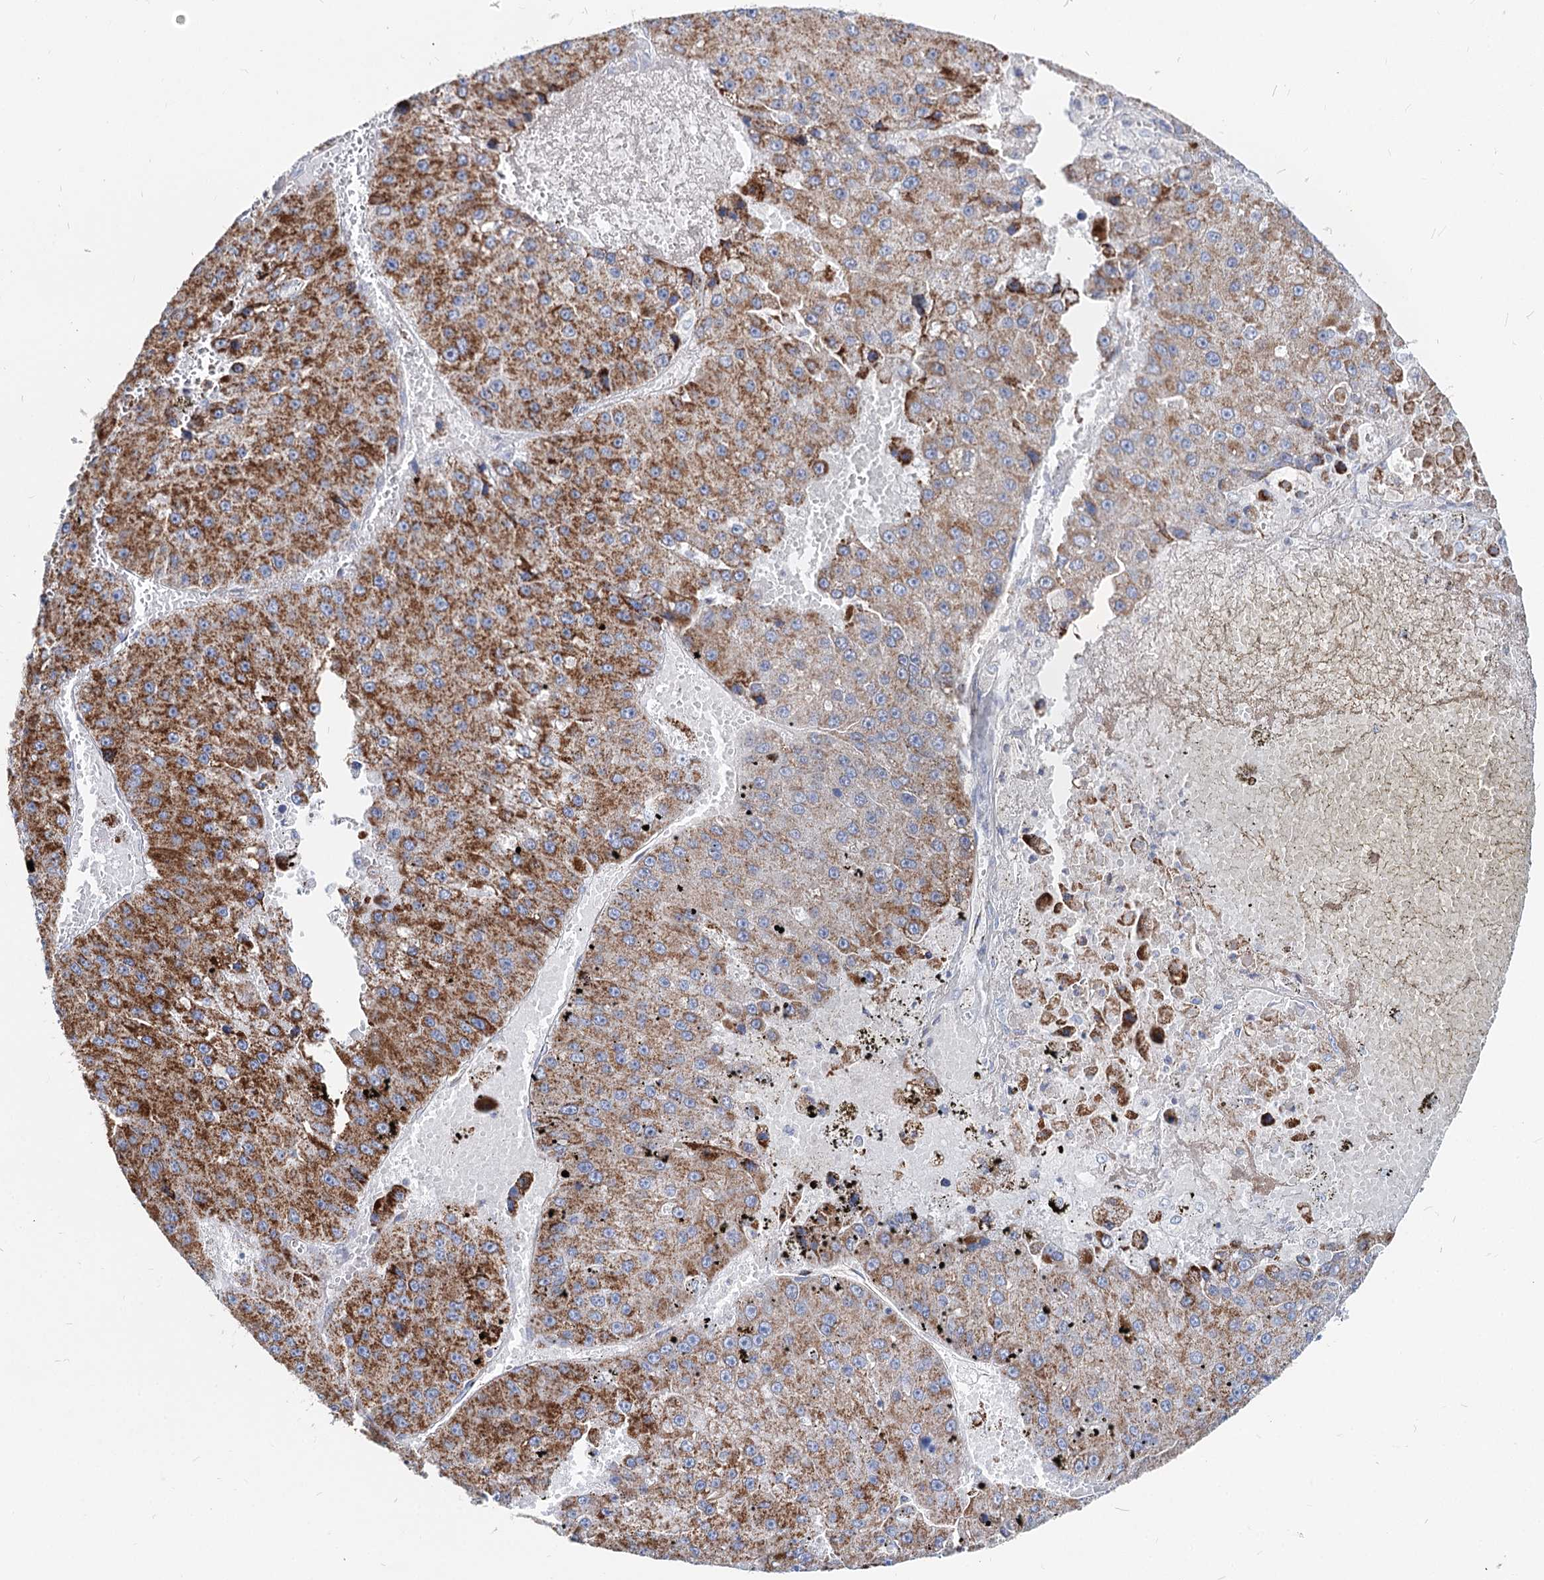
{"staining": {"intensity": "strong", "quantity": "25%-75%", "location": "cytoplasmic/membranous"}, "tissue": "liver cancer", "cell_type": "Tumor cells", "image_type": "cancer", "snomed": [{"axis": "morphology", "description": "Carcinoma, Hepatocellular, NOS"}, {"axis": "topography", "description": "Liver"}], "caption": "This histopathology image reveals IHC staining of human hepatocellular carcinoma (liver), with high strong cytoplasmic/membranous staining in about 25%-75% of tumor cells.", "gene": "MCCC2", "patient": {"sex": "female", "age": 73}}